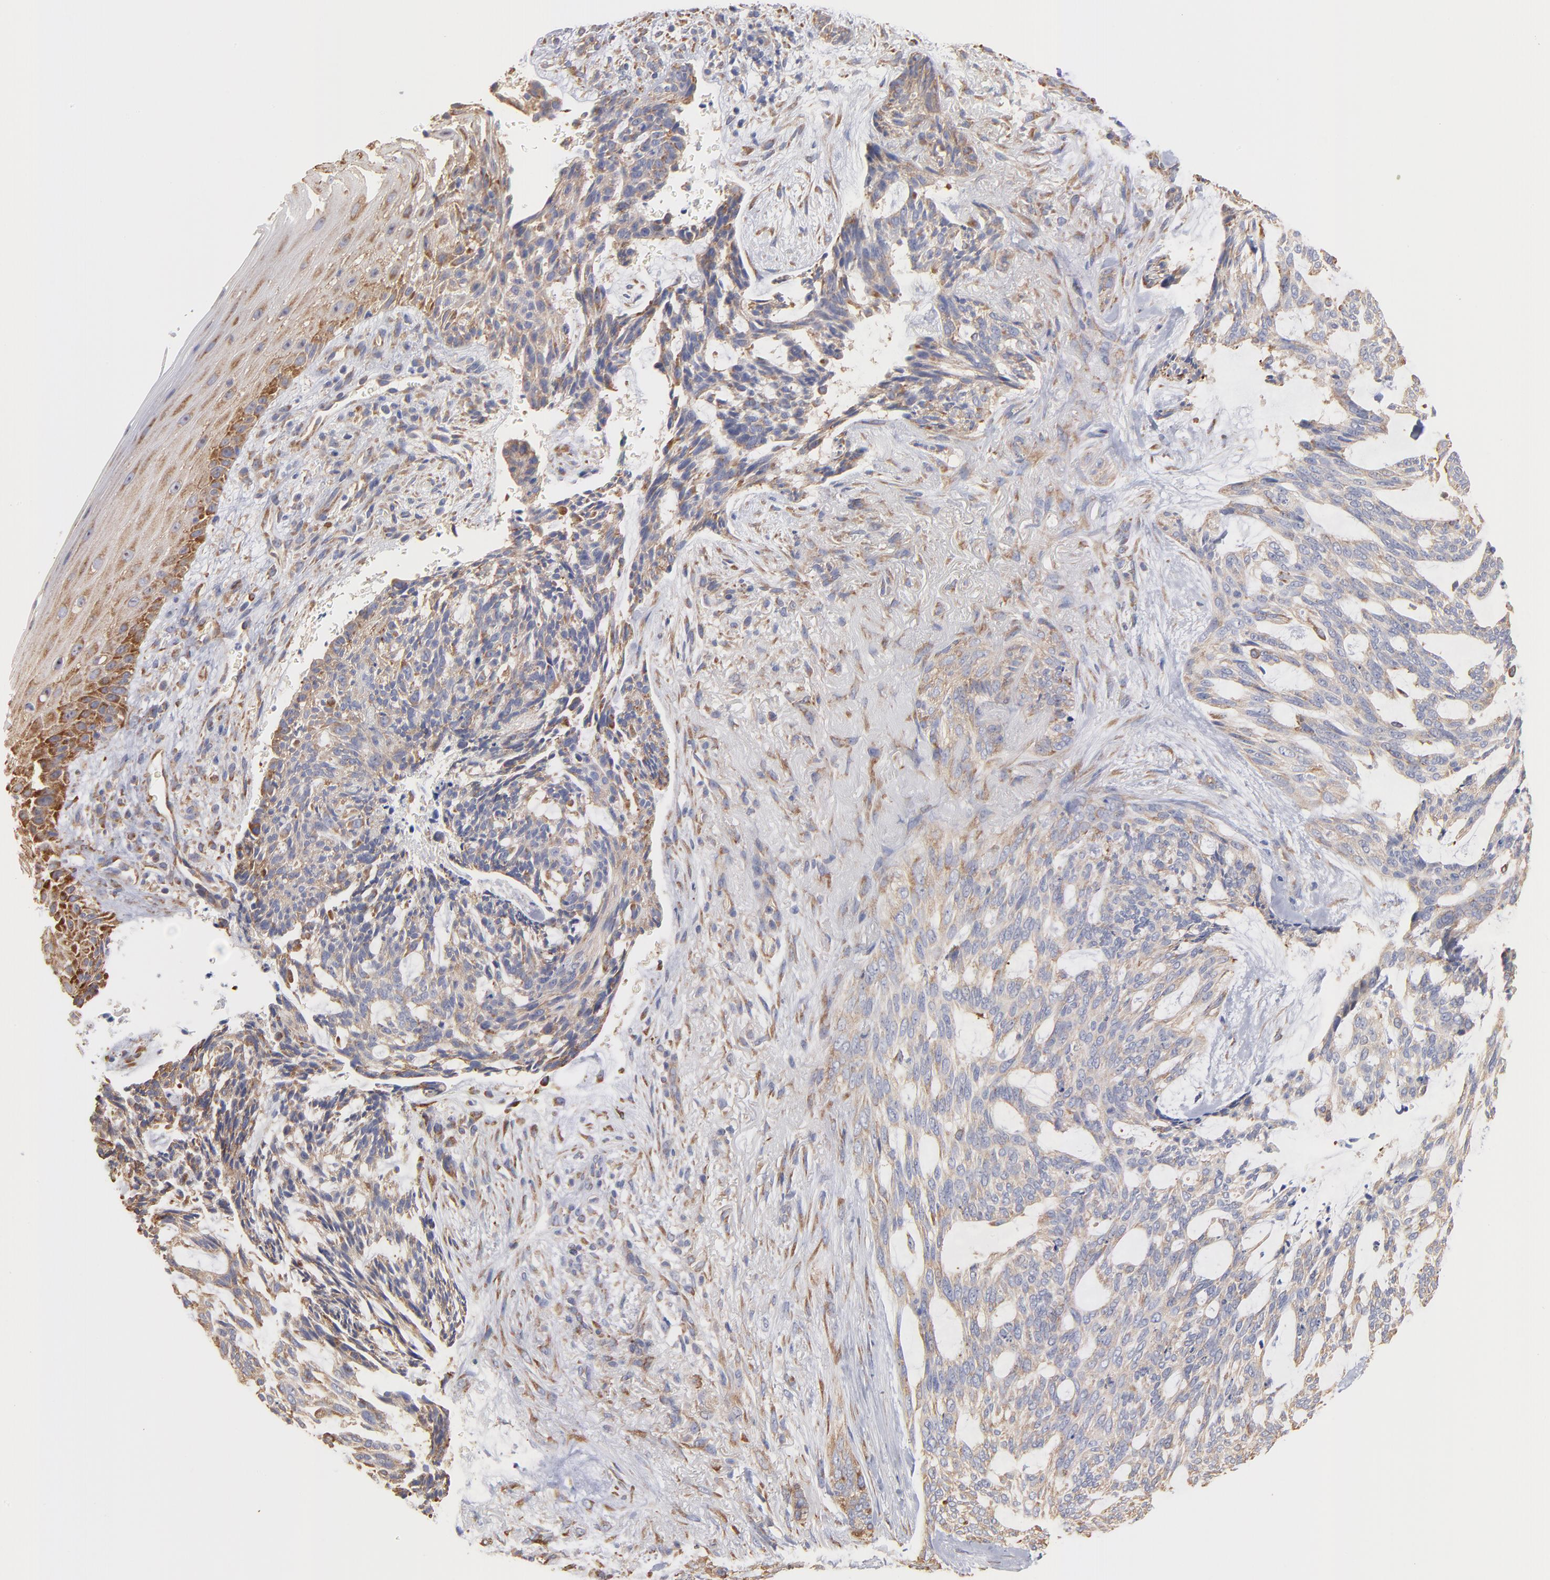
{"staining": {"intensity": "weak", "quantity": "<25%", "location": "cytoplasmic/membranous"}, "tissue": "skin cancer", "cell_type": "Tumor cells", "image_type": "cancer", "snomed": [{"axis": "morphology", "description": "Normal tissue, NOS"}, {"axis": "morphology", "description": "Basal cell carcinoma"}, {"axis": "topography", "description": "Skin"}], "caption": "IHC histopathology image of neoplastic tissue: human basal cell carcinoma (skin) stained with DAB (3,3'-diaminobenzidine) reveals no significant protein staining in tumor cells.", "gene": "RPL9", "patient": {"sex": "female", "age": 71}}